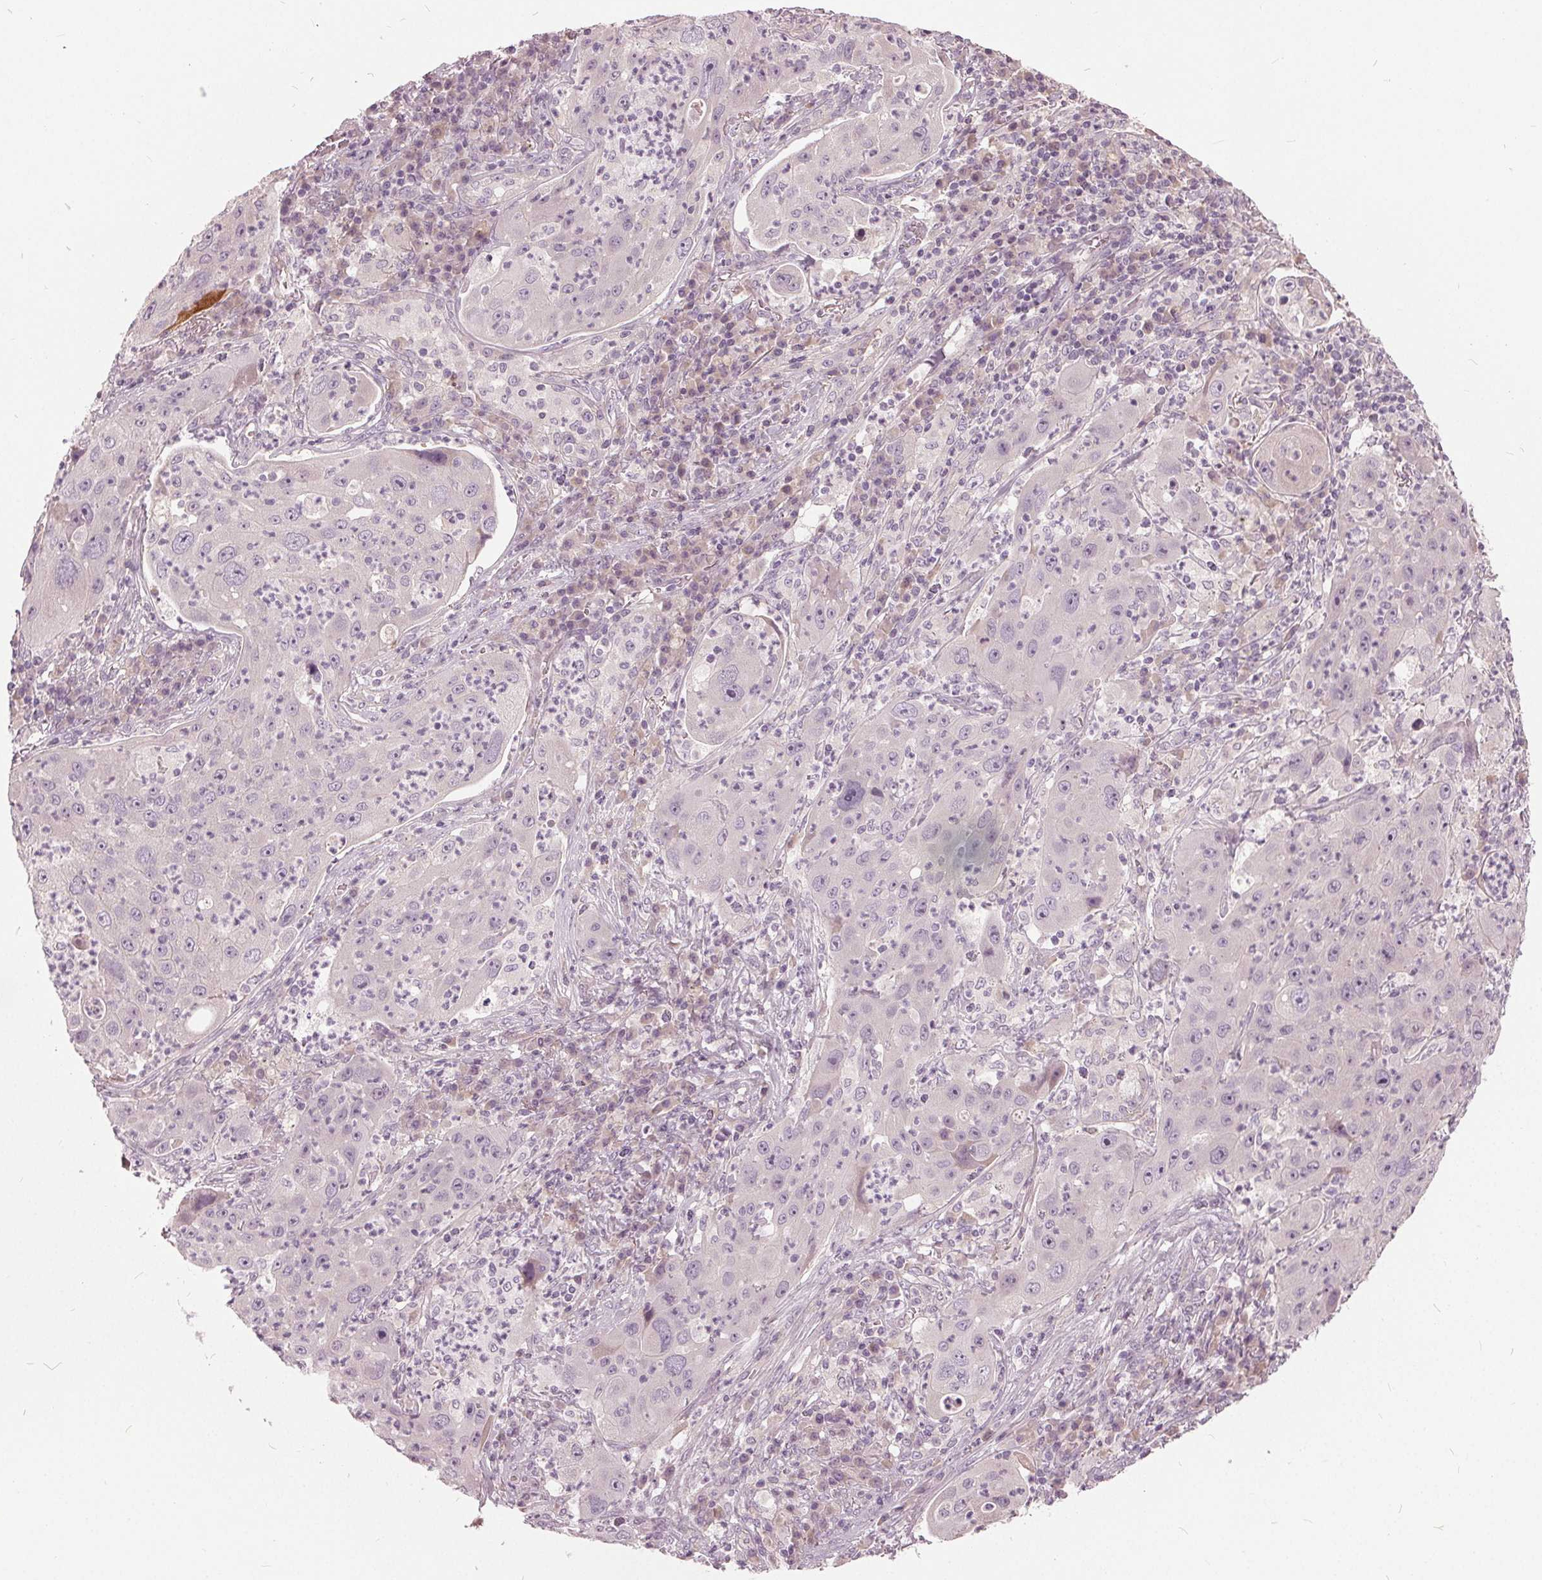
{"staining": {"intensity": "negative", "quantity": "none", "location": "none"}, "tissue": "lung cancer", "cell_type": "Tumor cells", "image_type": "cancer", "snomed": [{"axis": "morphology", "description": "Squamous cell carcinoma, NOS"}, {"axis": "topography", "description": "Lung"}], "caption": "DAB immunohistochemical staining of human lung squamous cell carcinoma reveals no significant staining in tumor cells.", "gene": "KLK13", "patient": {"sex": "female", "age": 59}}